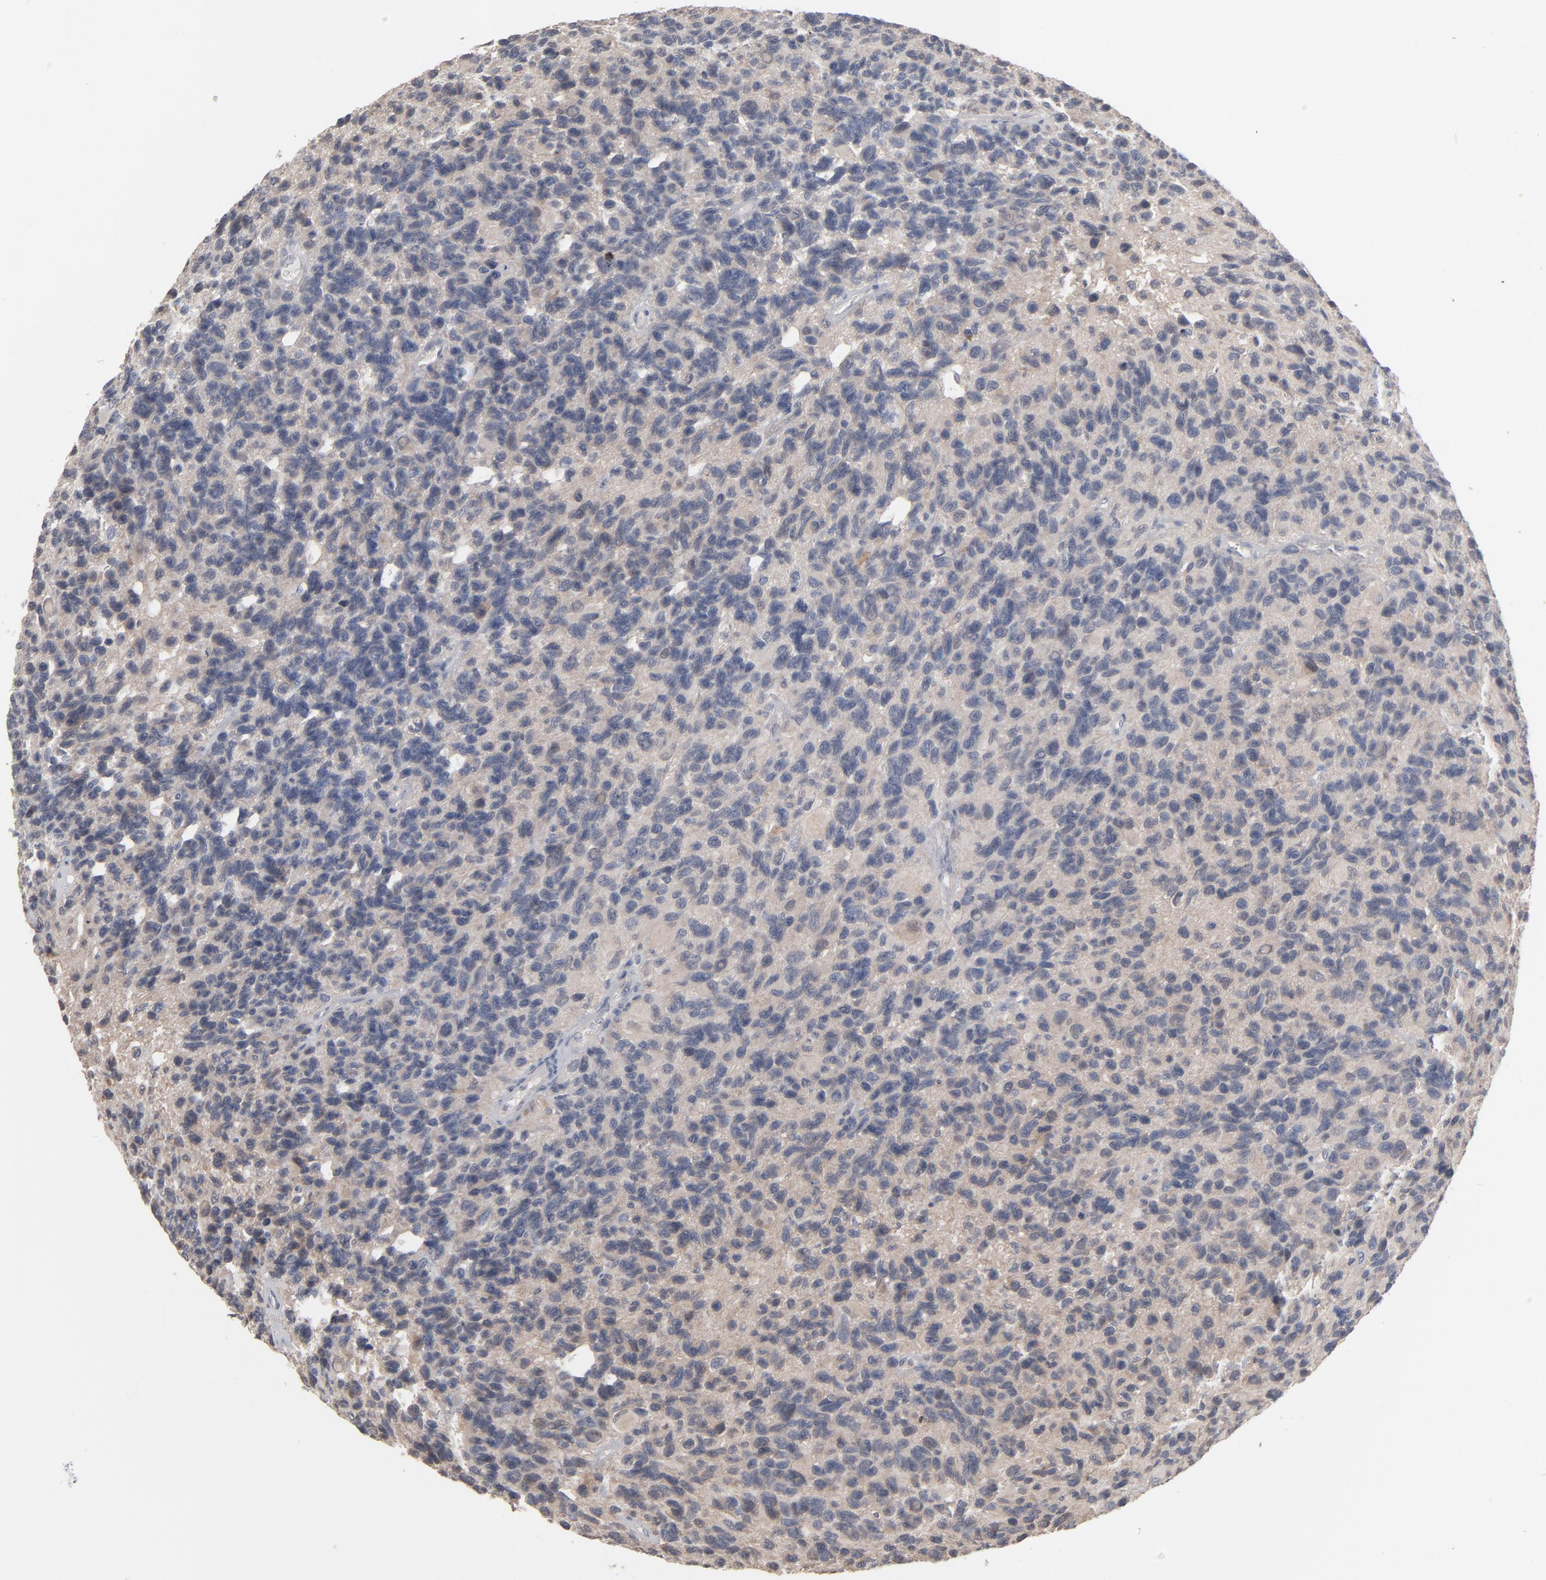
{"staining": {"intensity": "negative", "quantity": "none", "location": "none"}, "tissue": "glioma", "cell_type": "Tumor cells", "image_type": "cancer", "snomed": [{"axis": "morphology", "description": "Glioma, malignant, High grade"}, {"axis": "topography", "description": "Brain"}], "caption": "A photomicrograph of glioma stained for a protein demonstrates no brown staining in tumor cells. The staining was performed using DAB to visualize the protein expression in brown, while the nuclei were stained in blue with hematoxylin (Magnification: 20x).", "gene": "STAT4", "patient": {"sex": "male", "age": 77}}